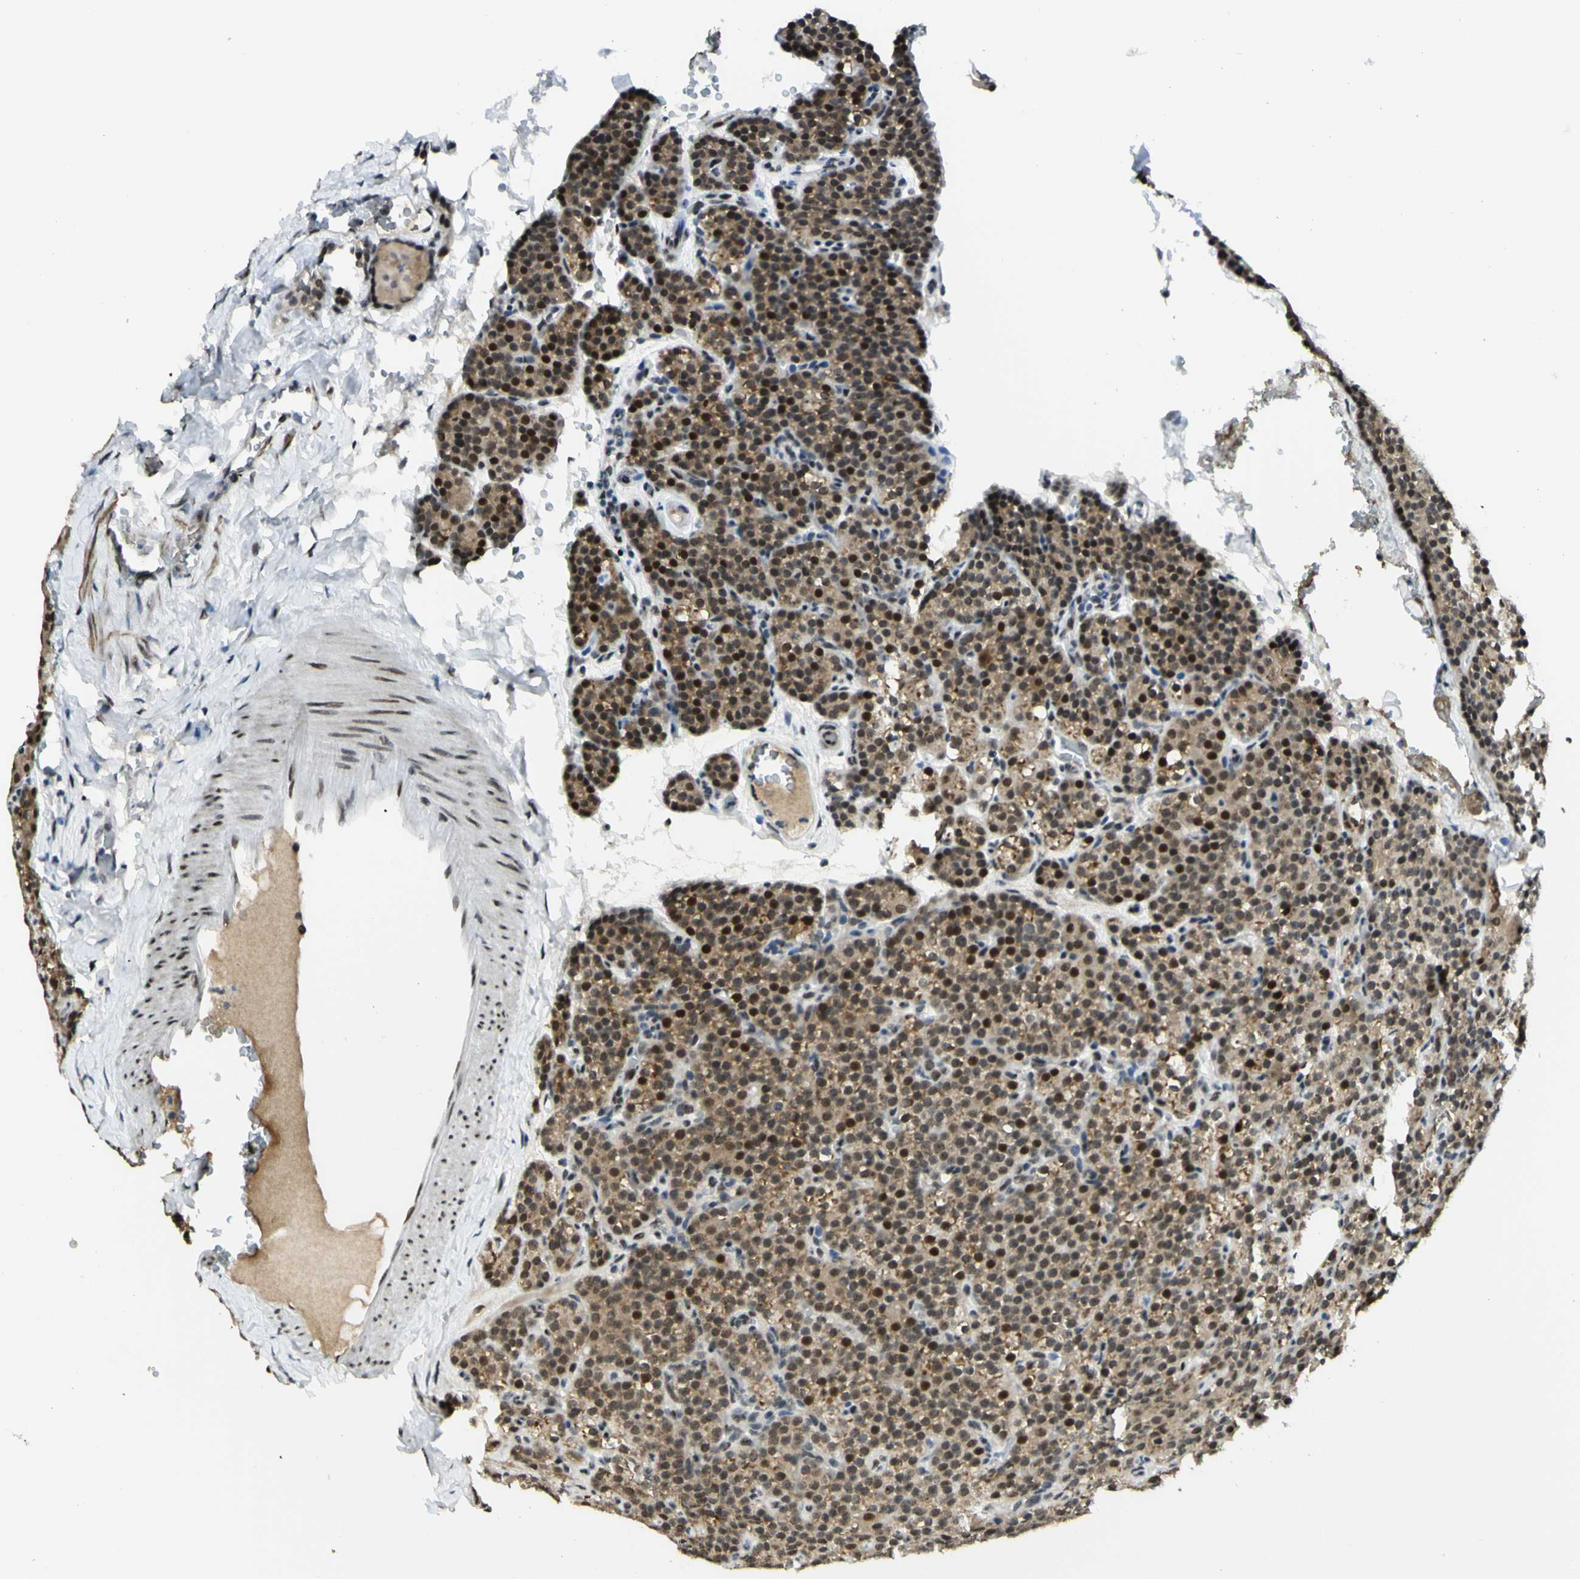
{"staining": {"intensity": "moderate", "quantity": ">75%", "location": "cytoplasmic/membranous,nuclear"}, "tissue": "parathyroid gland", "cell_type": "Glandular cells", "image_type": "normal", "snomed": [{"axis": "morphology", "description": "Normal tissue, NOS"}, {"axis": "topography", "description": "Parathyroid gland"}], "caption": "Moderate cytoplasmic/membranous,nuclear positivity for a protein is present in about >75% of glandular cells of benign parathyroid gland using IHC.", "gene": "DDX1", "patient": {"sex": "female", "age": 57}}